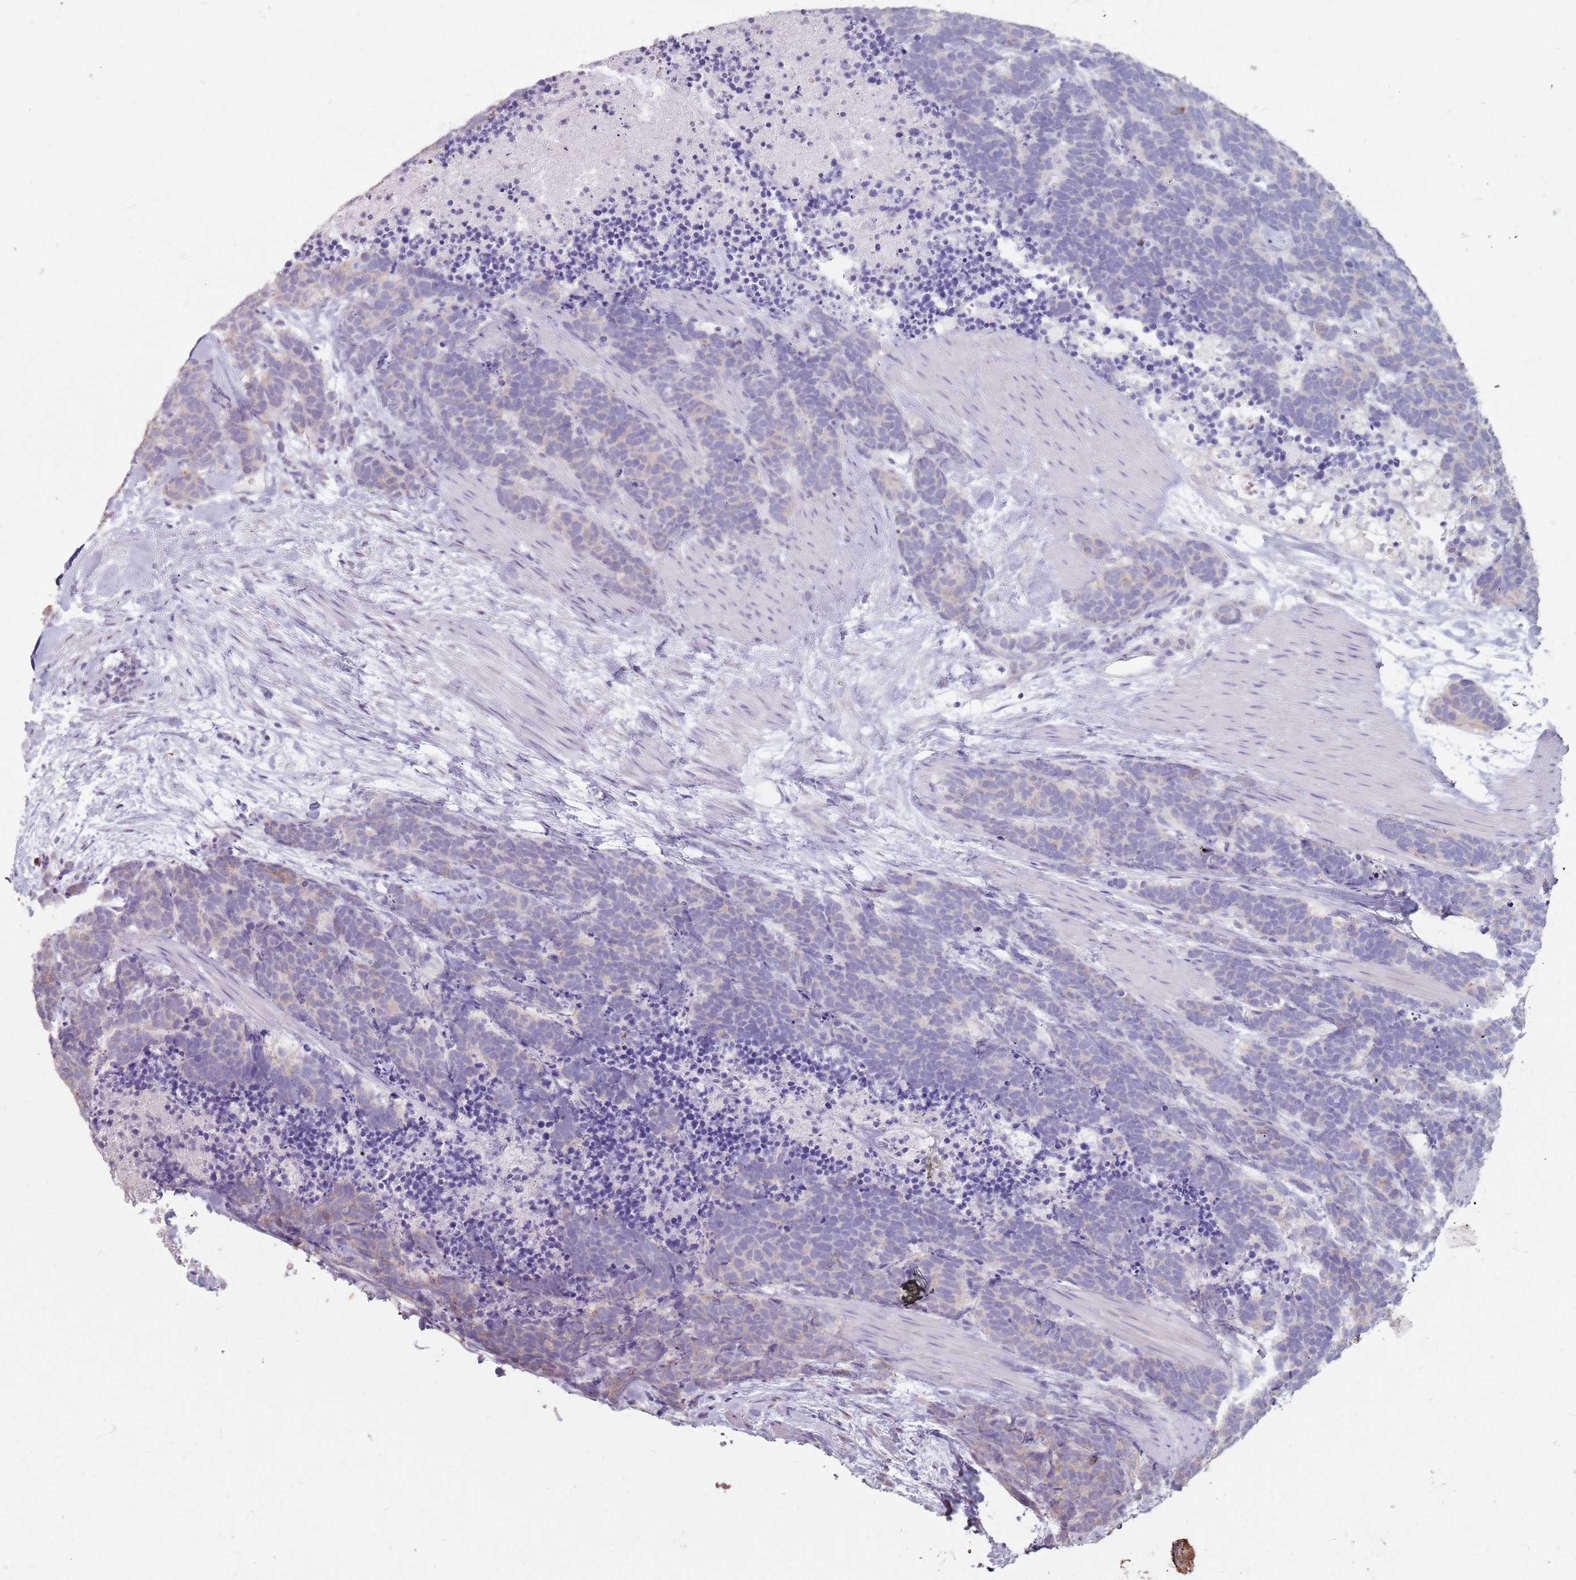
{"staining": {"intensity": "negative", "quantity": "none", "location": "none"}, "tissue": "carcinoid", "cell_type": "Tumor cells", "image_type": "cancer", "snomed": [{"axis": "morphology", "description": "Carcinoma, NOS"}, {"axis": "morphology", "description": "Carcinoid, malignant, NOS"}, {"axis": "topography", "description": "Prostate"}], "caption": "DAB (3,3'-diaminobenzidine) immunohistochemical staining of carcinoid exhibits no significant staining in tumor cells.", "gene": "STYK1", "patient": {"sex": "male", "age": 57}}